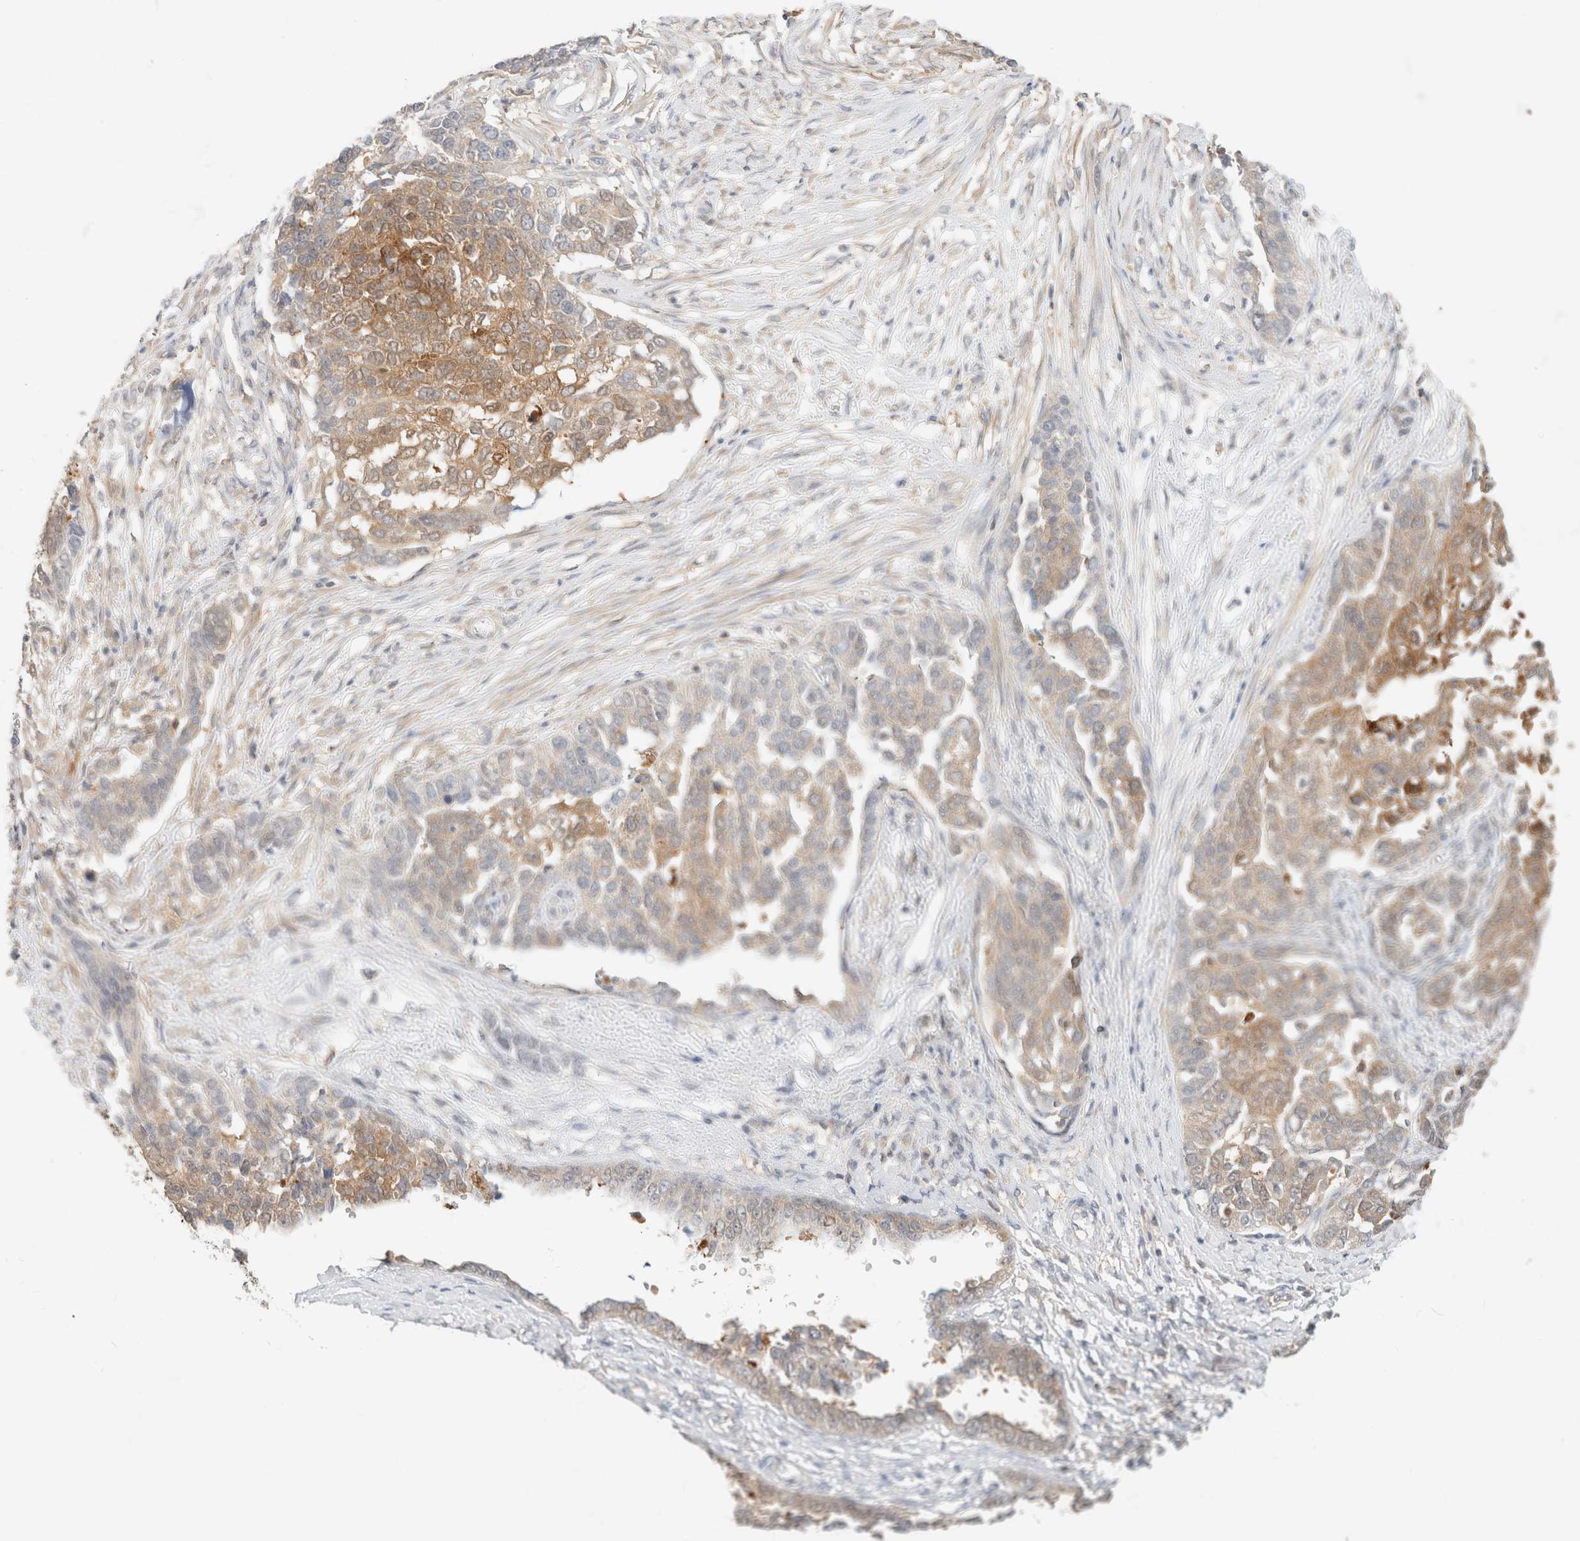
{"staining": {"intensity": "moderate", "quantity": "25%-75%", "location": "cytoplasmic/membranous"}, "tissue": "ovarian cancer", "cell_type": "Tumor cells", "image_type": "cancer", "snomed": [{"axis": "morphology", "description": "Cystadenocarcinoma, serous, NOS"}, {"axis": "topography", "description": "Ovary"}], "caption": "A brown stain labels moderate cytoplasmic/membranous positivity of a protein in human ovarian cancer (serous cystadenocarcinoma) tumor cells.", "gene": "GPI", "patient": {"sex": "female", "age": 44}}